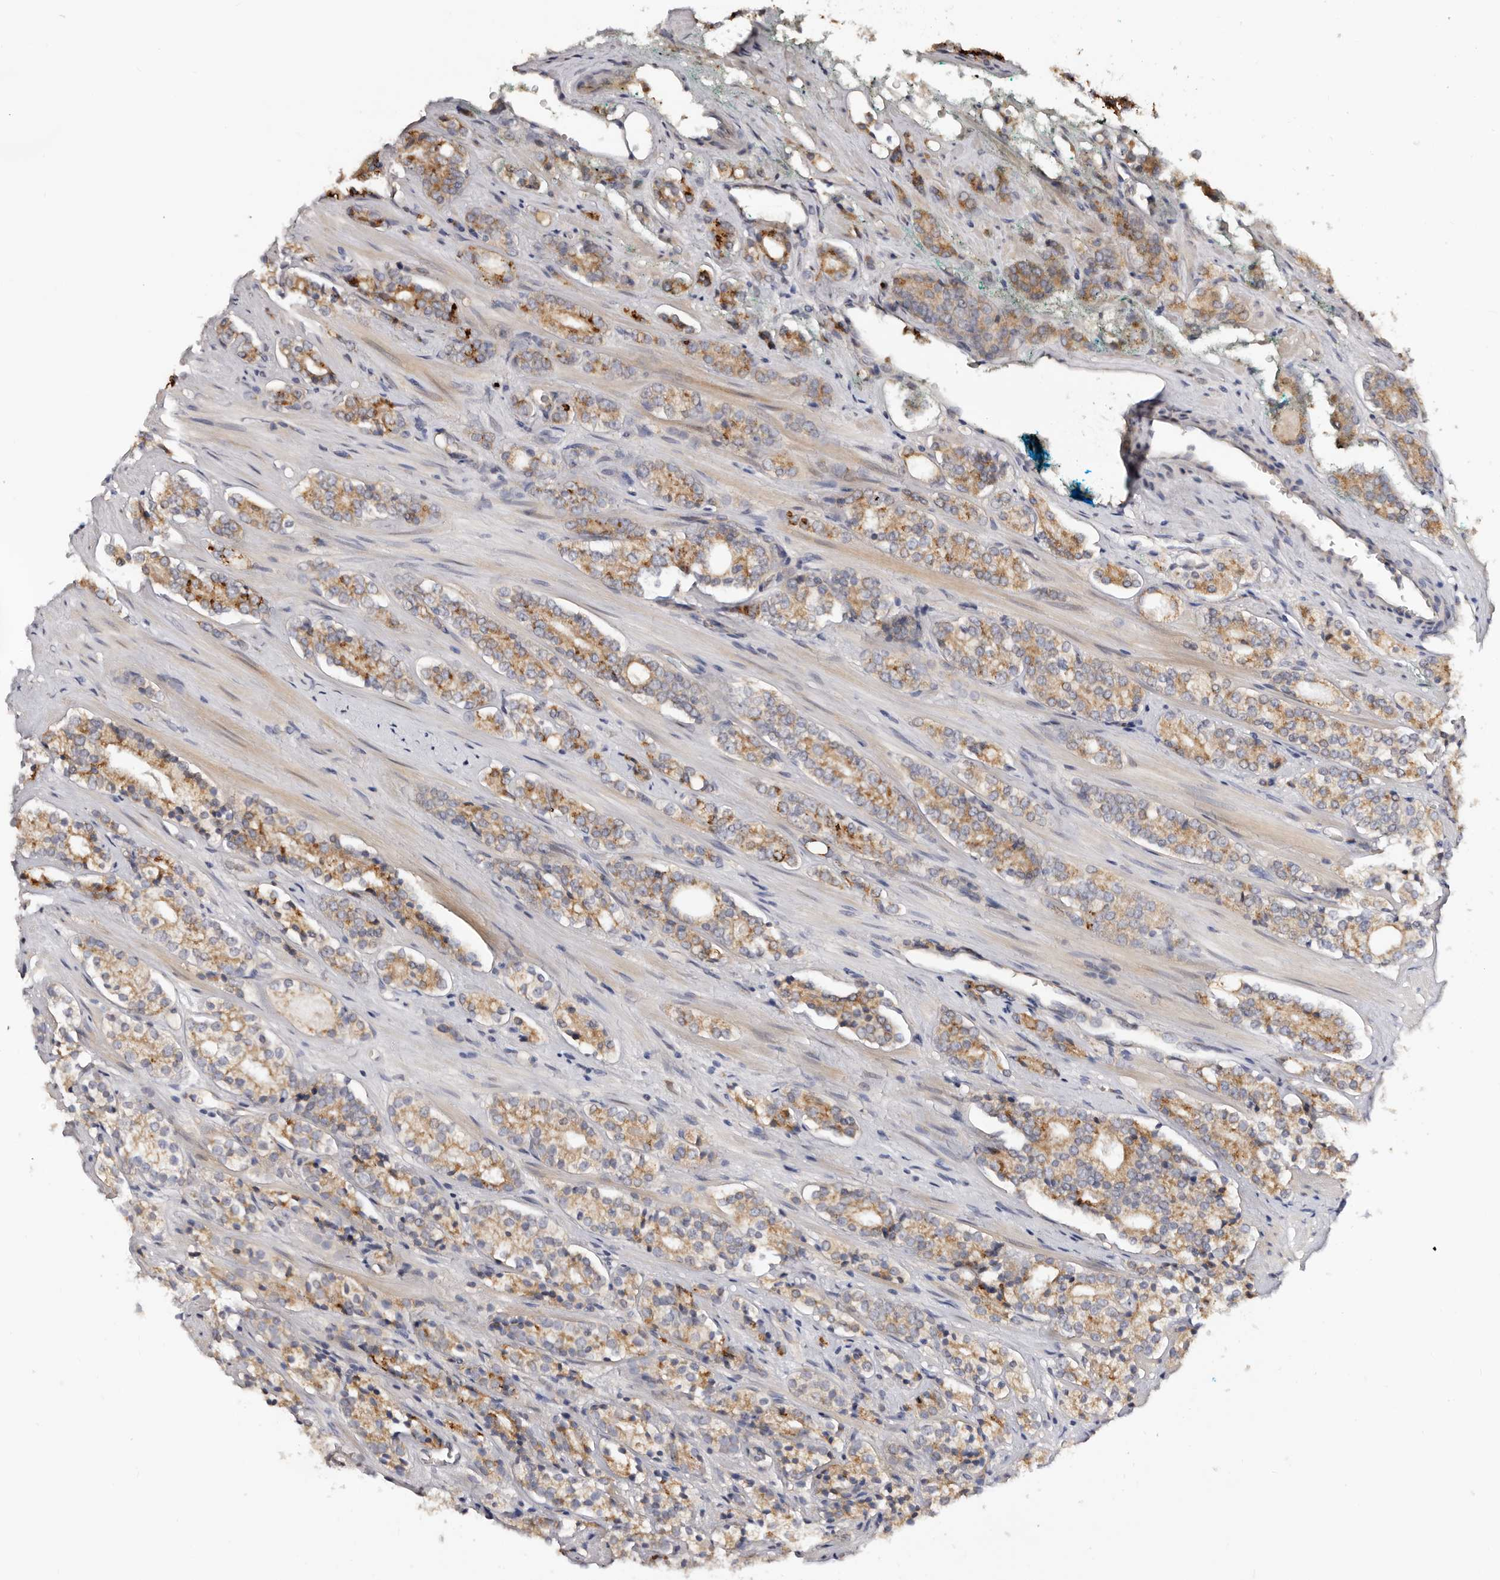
{"staining": {"intensity": "moderate", "quantity": "25%-75%", "location": "cytoplasmic/membranous"}, "tissue": "prostate cancer", "cell_type": "Tumor cells", "image_type": "cancer", "snomed": [{"axis": "morphology", "description": "Adenocarcinoma, High grade"}, {"axis": "topography", "description": "Prostate"}], "caption": "This micrograph reveals immunohistochemistry staining of prostate cancer, with medium moderate cytoplasmic/membranous positivity in about 25%-75% of tumor cells.", "gene": "DACT2", "patient": {"sex": "male", "age": 71}}